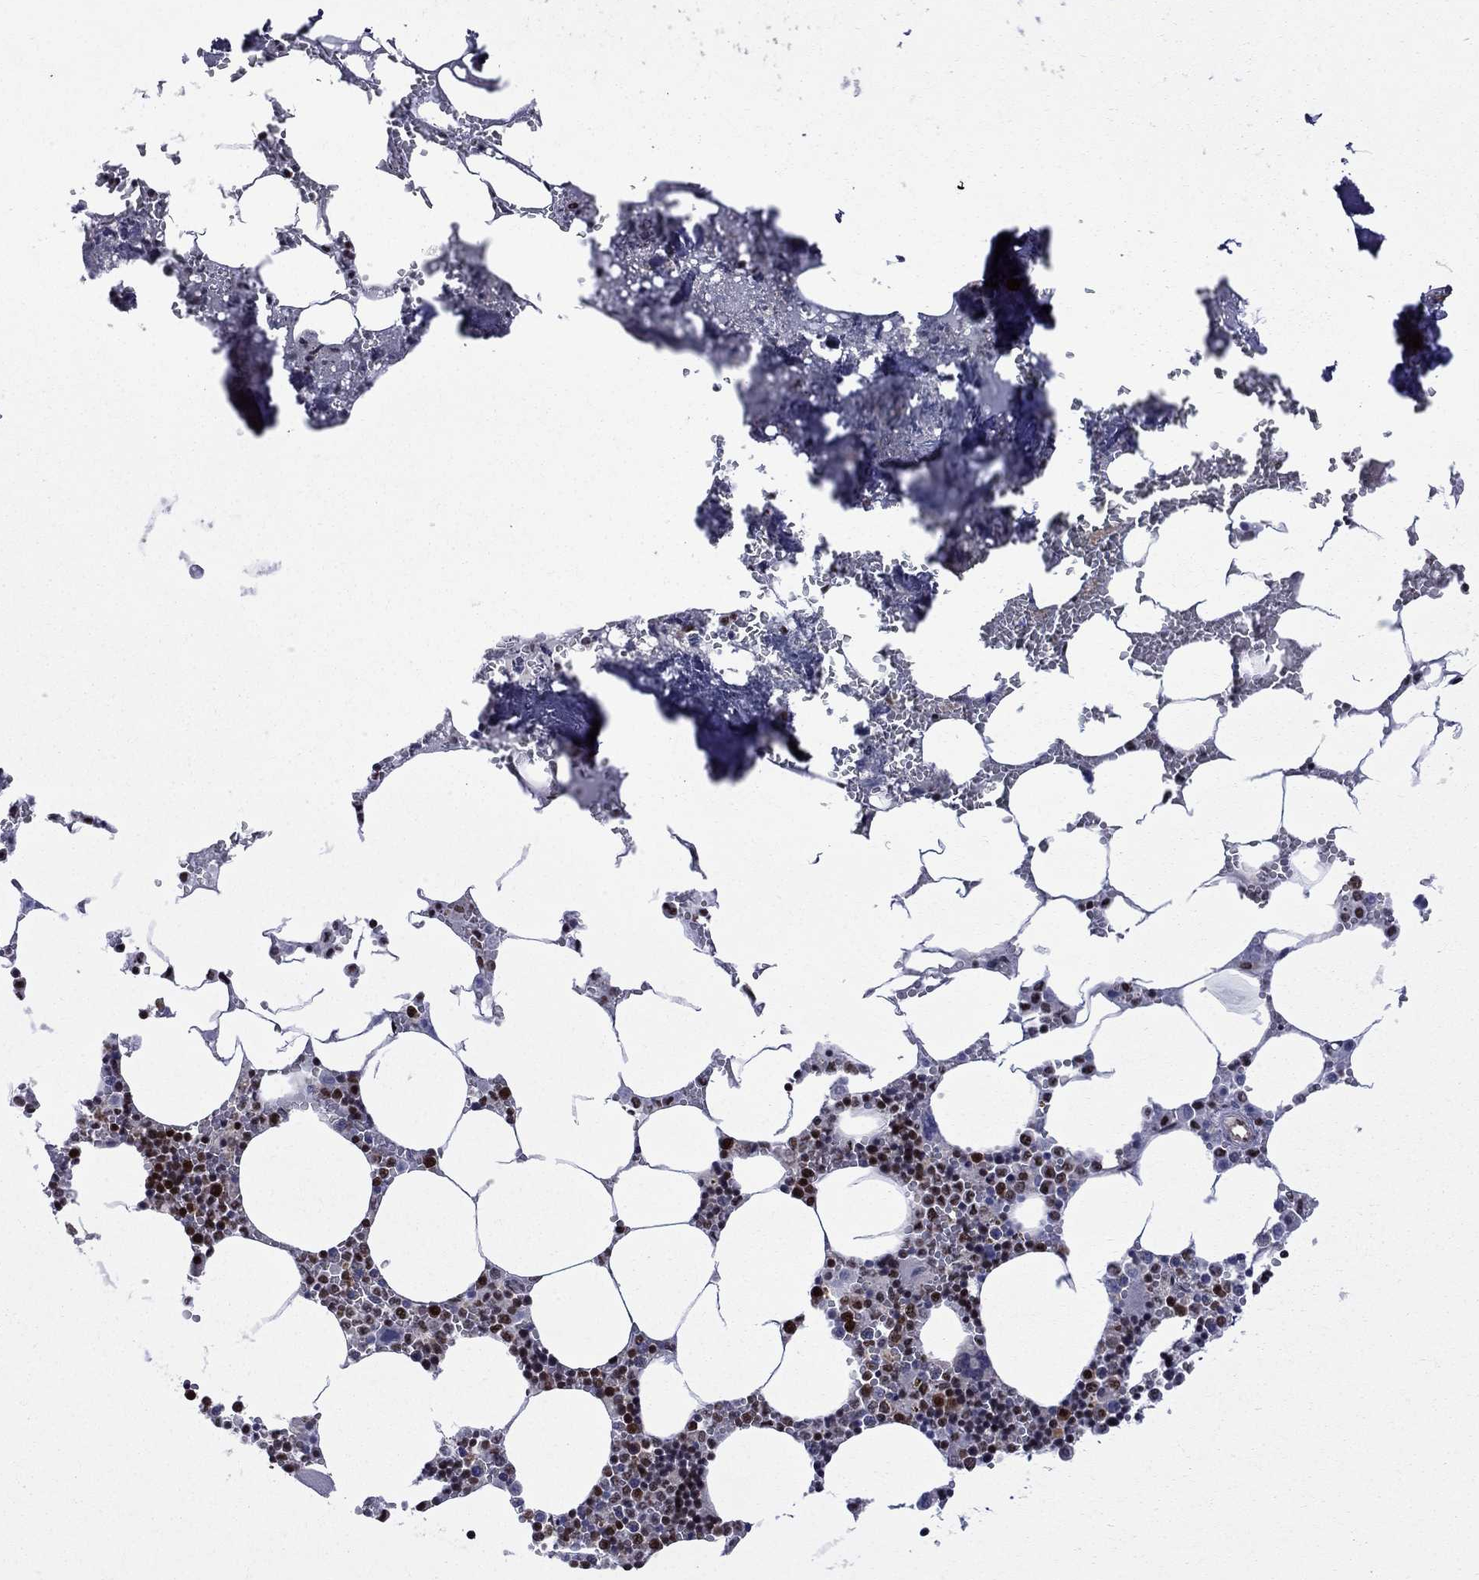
{"staining": {"intensity": "strong", "quantity": "<25%", "location": "nuclear"}, "tissue": "bone marrow", "cell_type": "Hematopoietic cells", "image_type": "normal", "snomed": [{"axis": "morphology", "description": "Normal tissue, NOS"}, {"axis": "topography", "description": "Bone marrow"}], "caption": "Bone marrow was stained to show a protein in brown. There is medium levels of strong nuclear staining in about <25% of hematopoietic cells.", "gene": "MED25", "patient": {"sex": "male", "age": 54}}